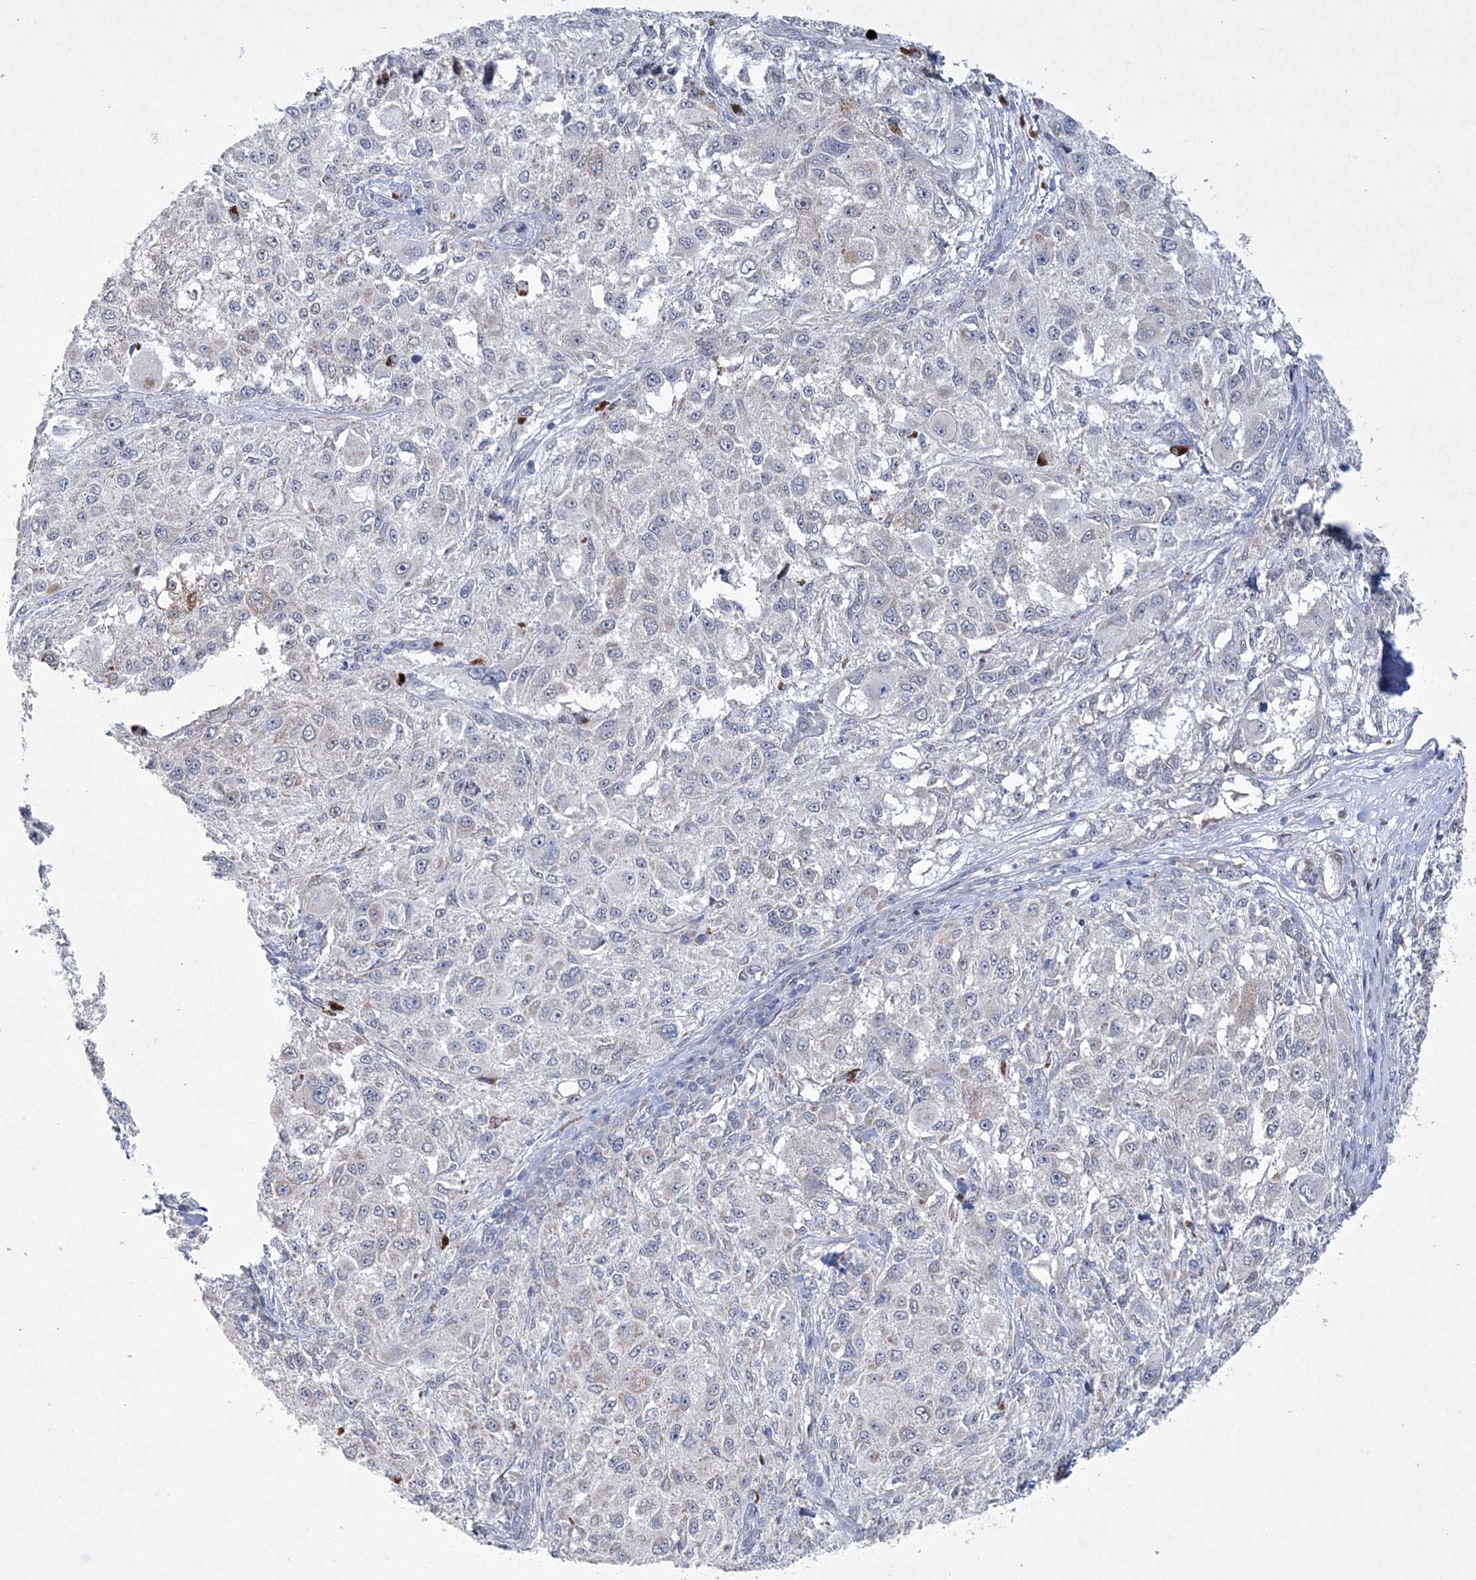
{"staining": {"intensity": "moderate", "quantity": "<25%", "location": "cytoplasmic/membranous"}, "tissue": "melanoma", "cell_type": "Tumor cells", "image_type": "cancer", "snomed": [{"axis": "morphology", "description": "Necrosis, NOS"}, {"axis": "morphology", "description": "Malignant melanoma, NOS"}, {"axis": "topography", "description": "Skin"}], "caption": "This micrograph demonstrates melanoma stained with immunohistochemistry to label a protein in brown. The cytoplasmic/membranous of tumor cells show moderate positivity for the protein. Nuclei are counter-stained blue.", "gene": "CES4A", "patient": {"sex": "female", "age": 87}}